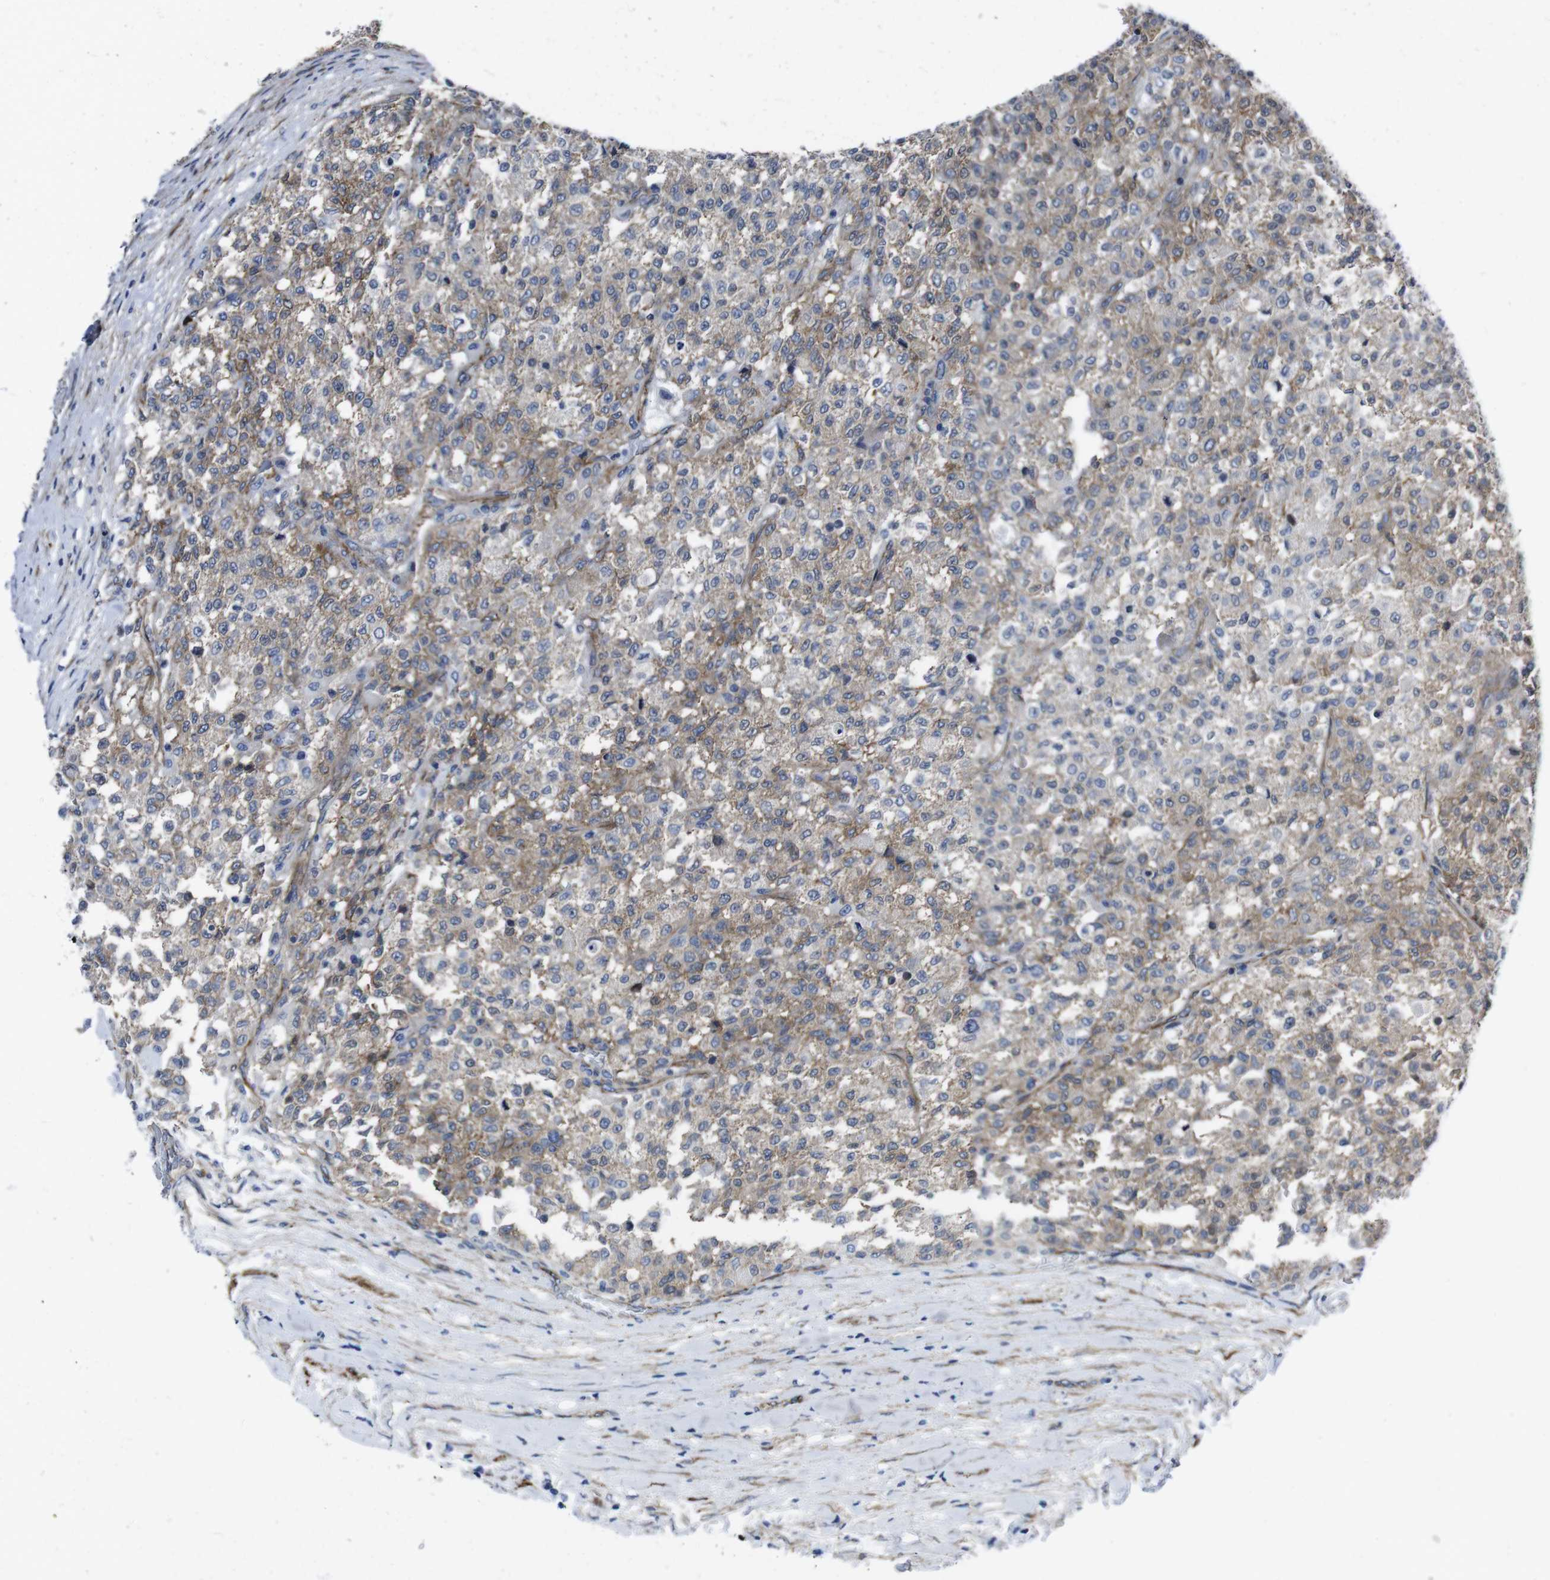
{"staining": {"intensity": "weak", "quantity": "<25%", "location": "cytoplasmic/membranous"}, "tissue": "testis cancer", "cell_type": "Tumor cells", "image_type": "cancer", "snomed": [{"axis": "morphology", "description": "Seminoma, NOS"}, {"axis": "topography", "description": "Testis"}], "caption": "DAB (3,3'-diaminobenzidine) immunohistochemical staining of human testis cancer (seminoma) reveals no significant expression in tumor cells.", "gene": "NUMB", "patient": {"sex": "male", "age": 59}}